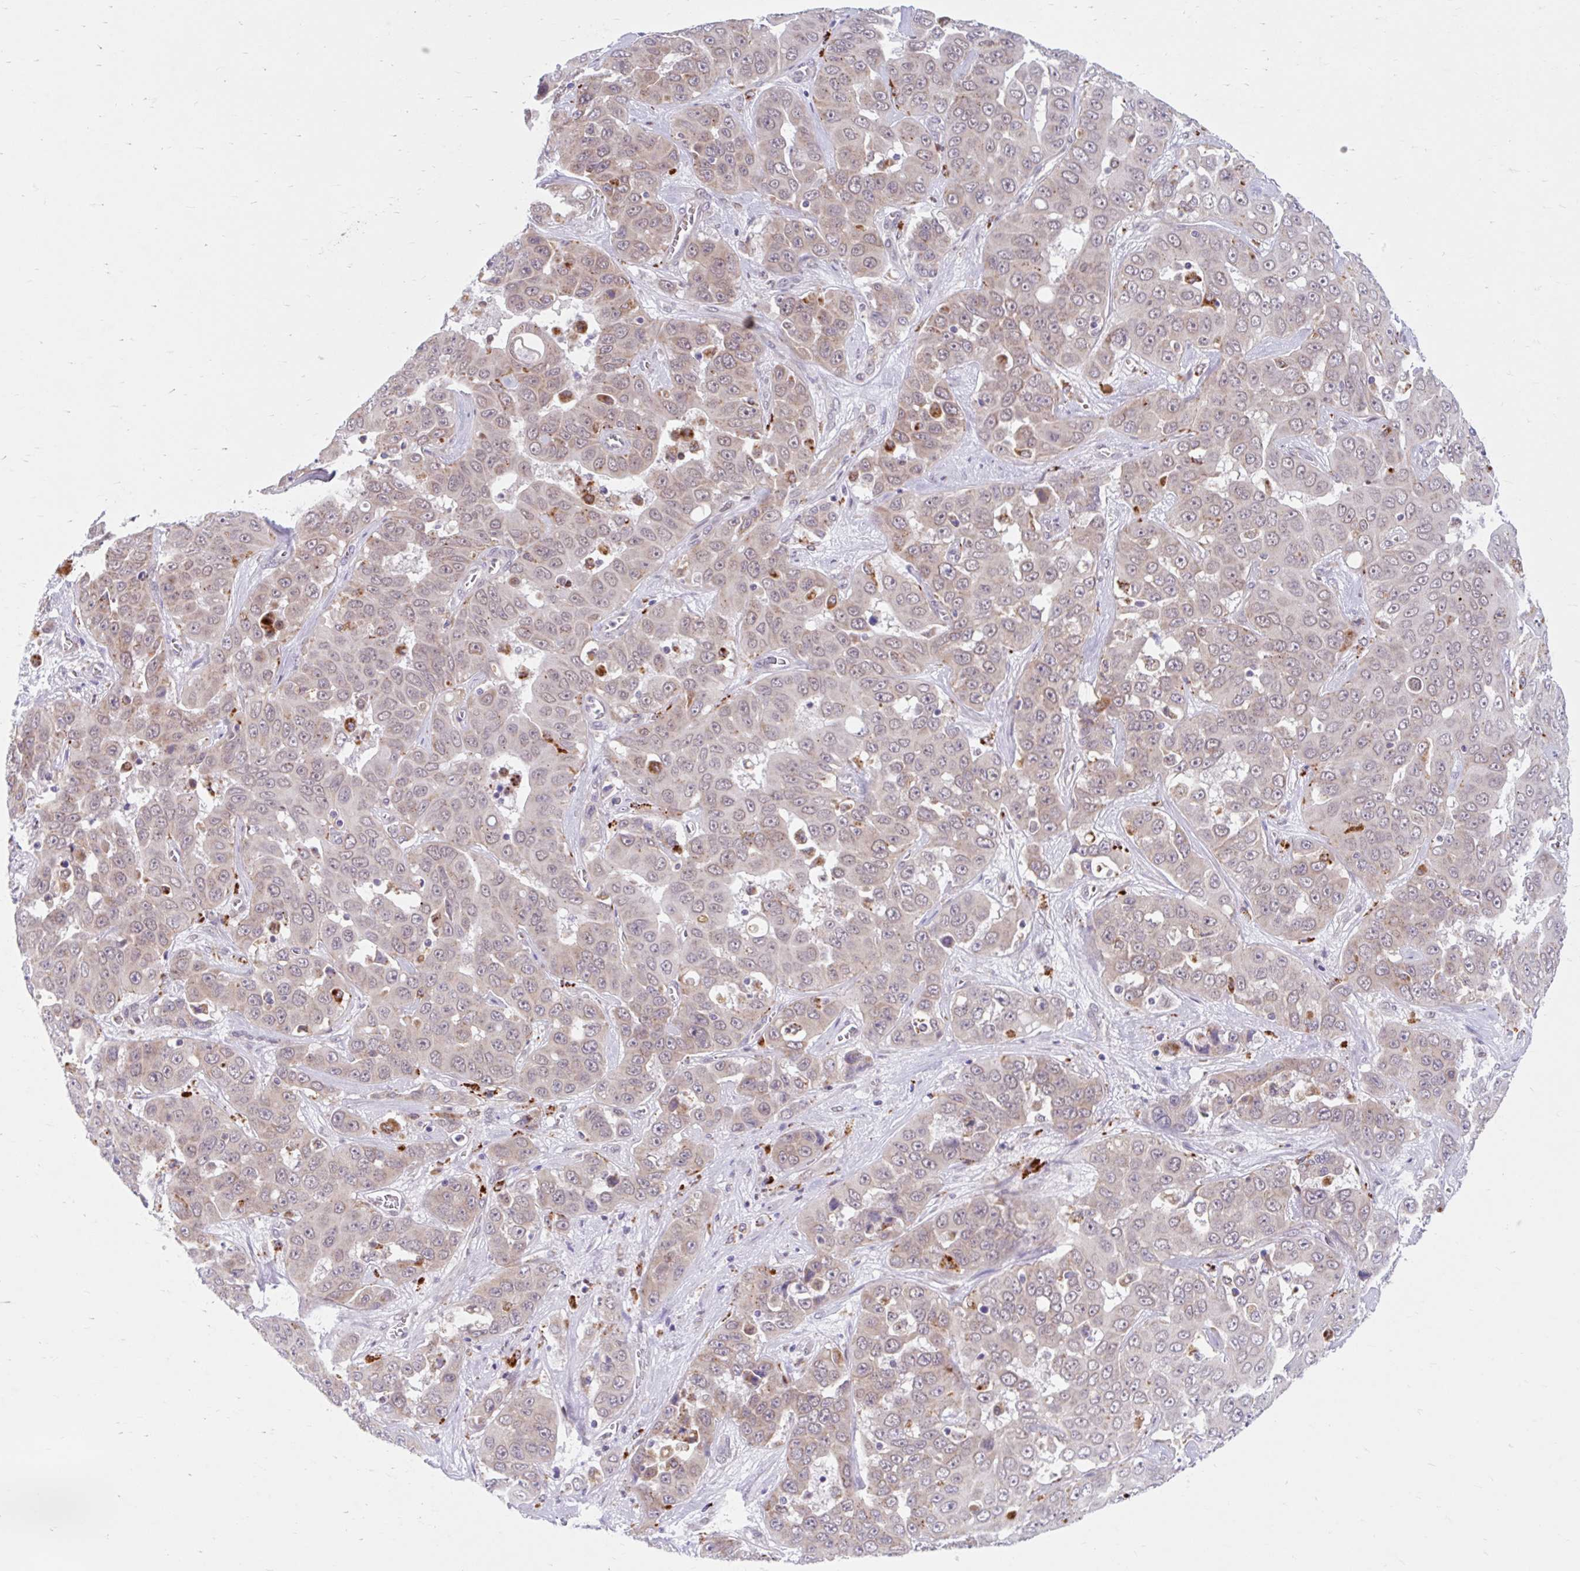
{"staining": {"intensity": "weak", "quantity": "<25%", "location": "cytoplasmic/membranous"}, "tissue": "liver cancer", "cell_type": "Tumor cells", "image_type": "cancer", "snomed": [{"axis": "morphology", "description": "Cholangiocarcinoma"}, {"axis": "topography", "description": "Liver"}], "caption": "Liver cancer was stained to show a protein in brown. There is no significant staining in tumor cells. The staining is performed using DAB brown chromogen with nuclei counter-stained in using hematoxylin.", "gene": "SRSF10", "patient": {"sex": "female", "age": 52}}